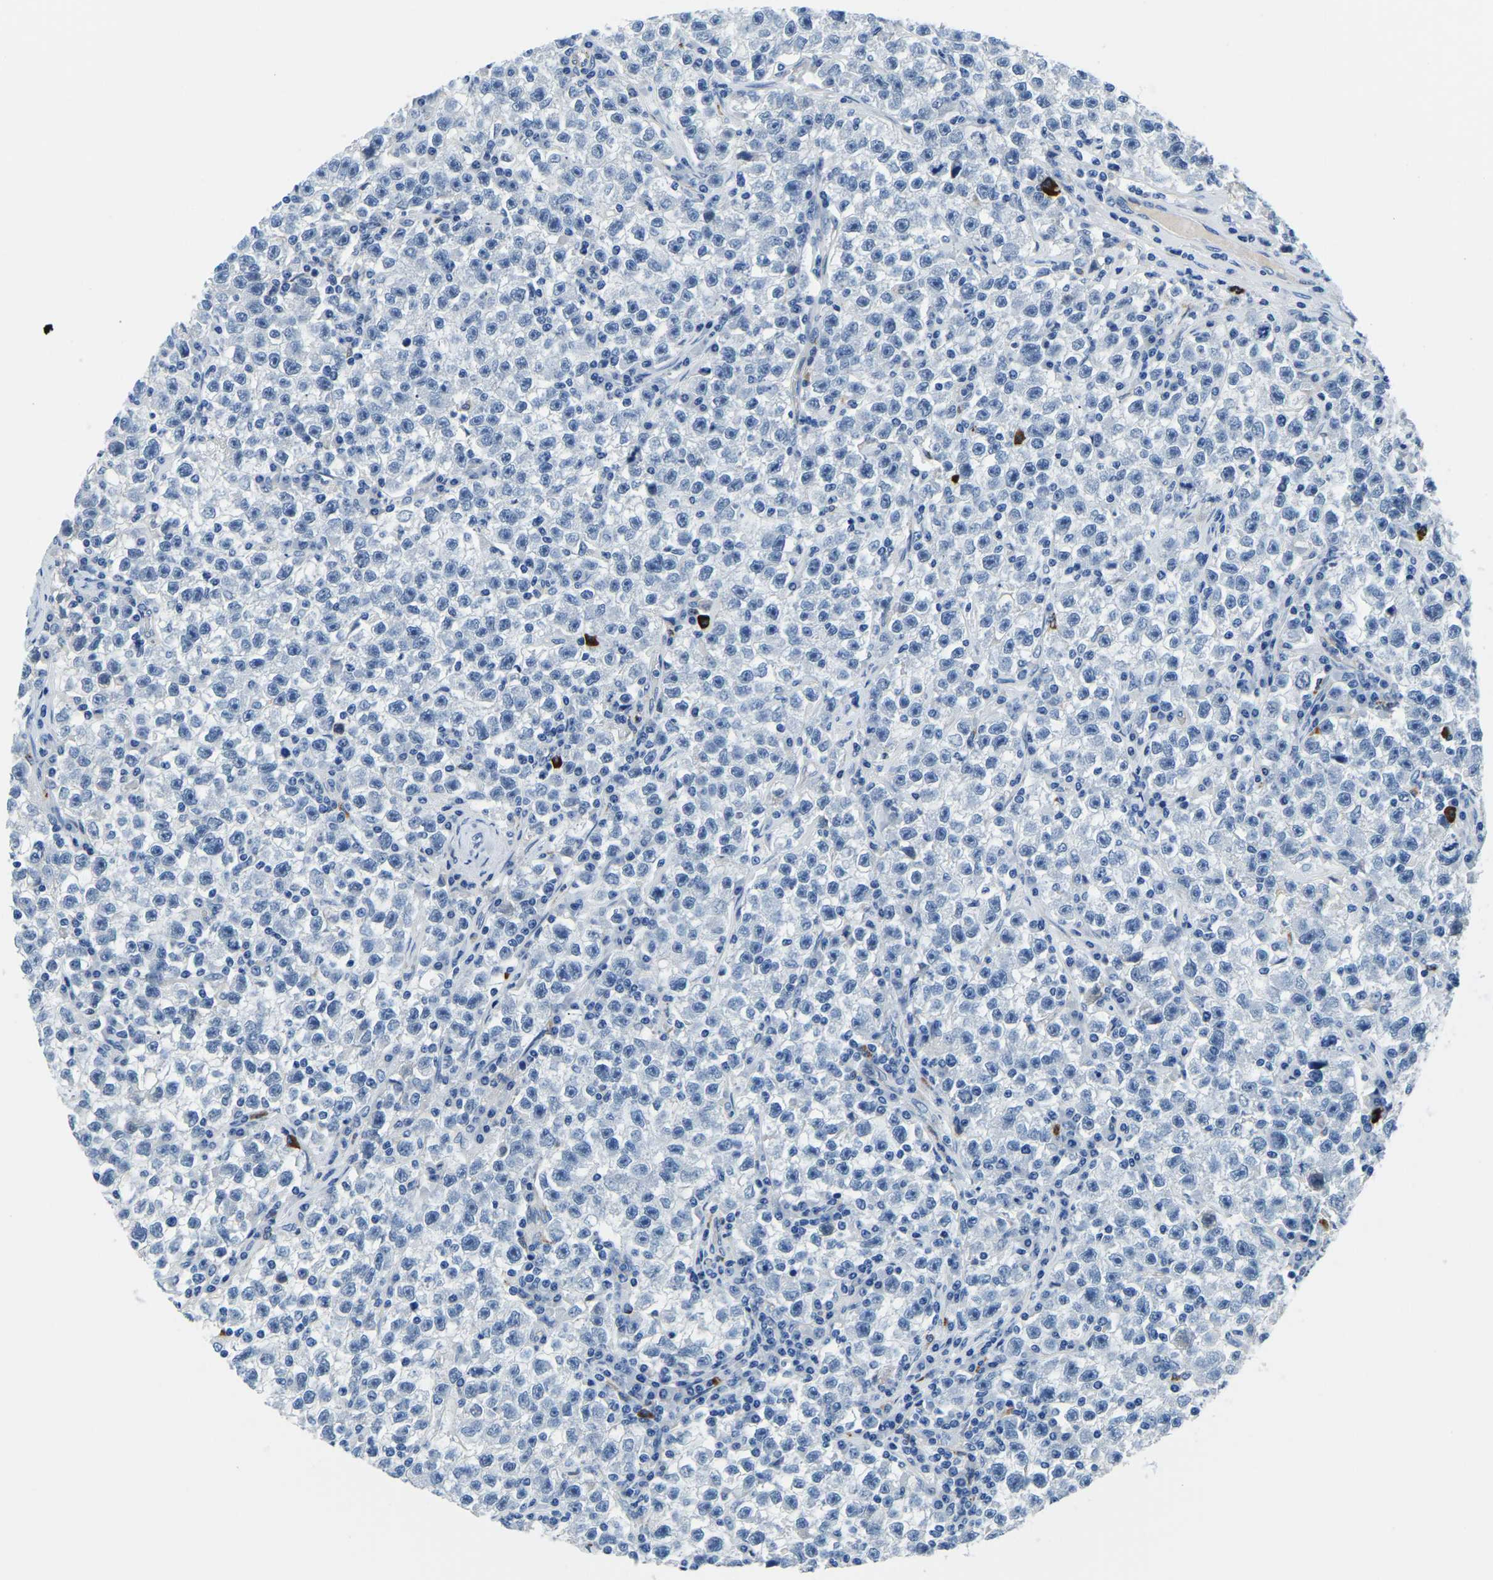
{"staining": {"intensity": "negative", "quantity": "none", "location": "none"}, "tissue": "testis cancer", "cell_type": "Tumor cells", "image_type": "cancer", "snomed": [{"axis": "morphology", "description": "Seminoma, NOS"}, {"axis": "topography", "description": "Testis"}], "caption": "DAB immunohistochemical staining of seminoma (testis) shows no significant positivity in tumor cells.", "gene": "MS4A3", "patient": {"sex": "male", "age": 22}}